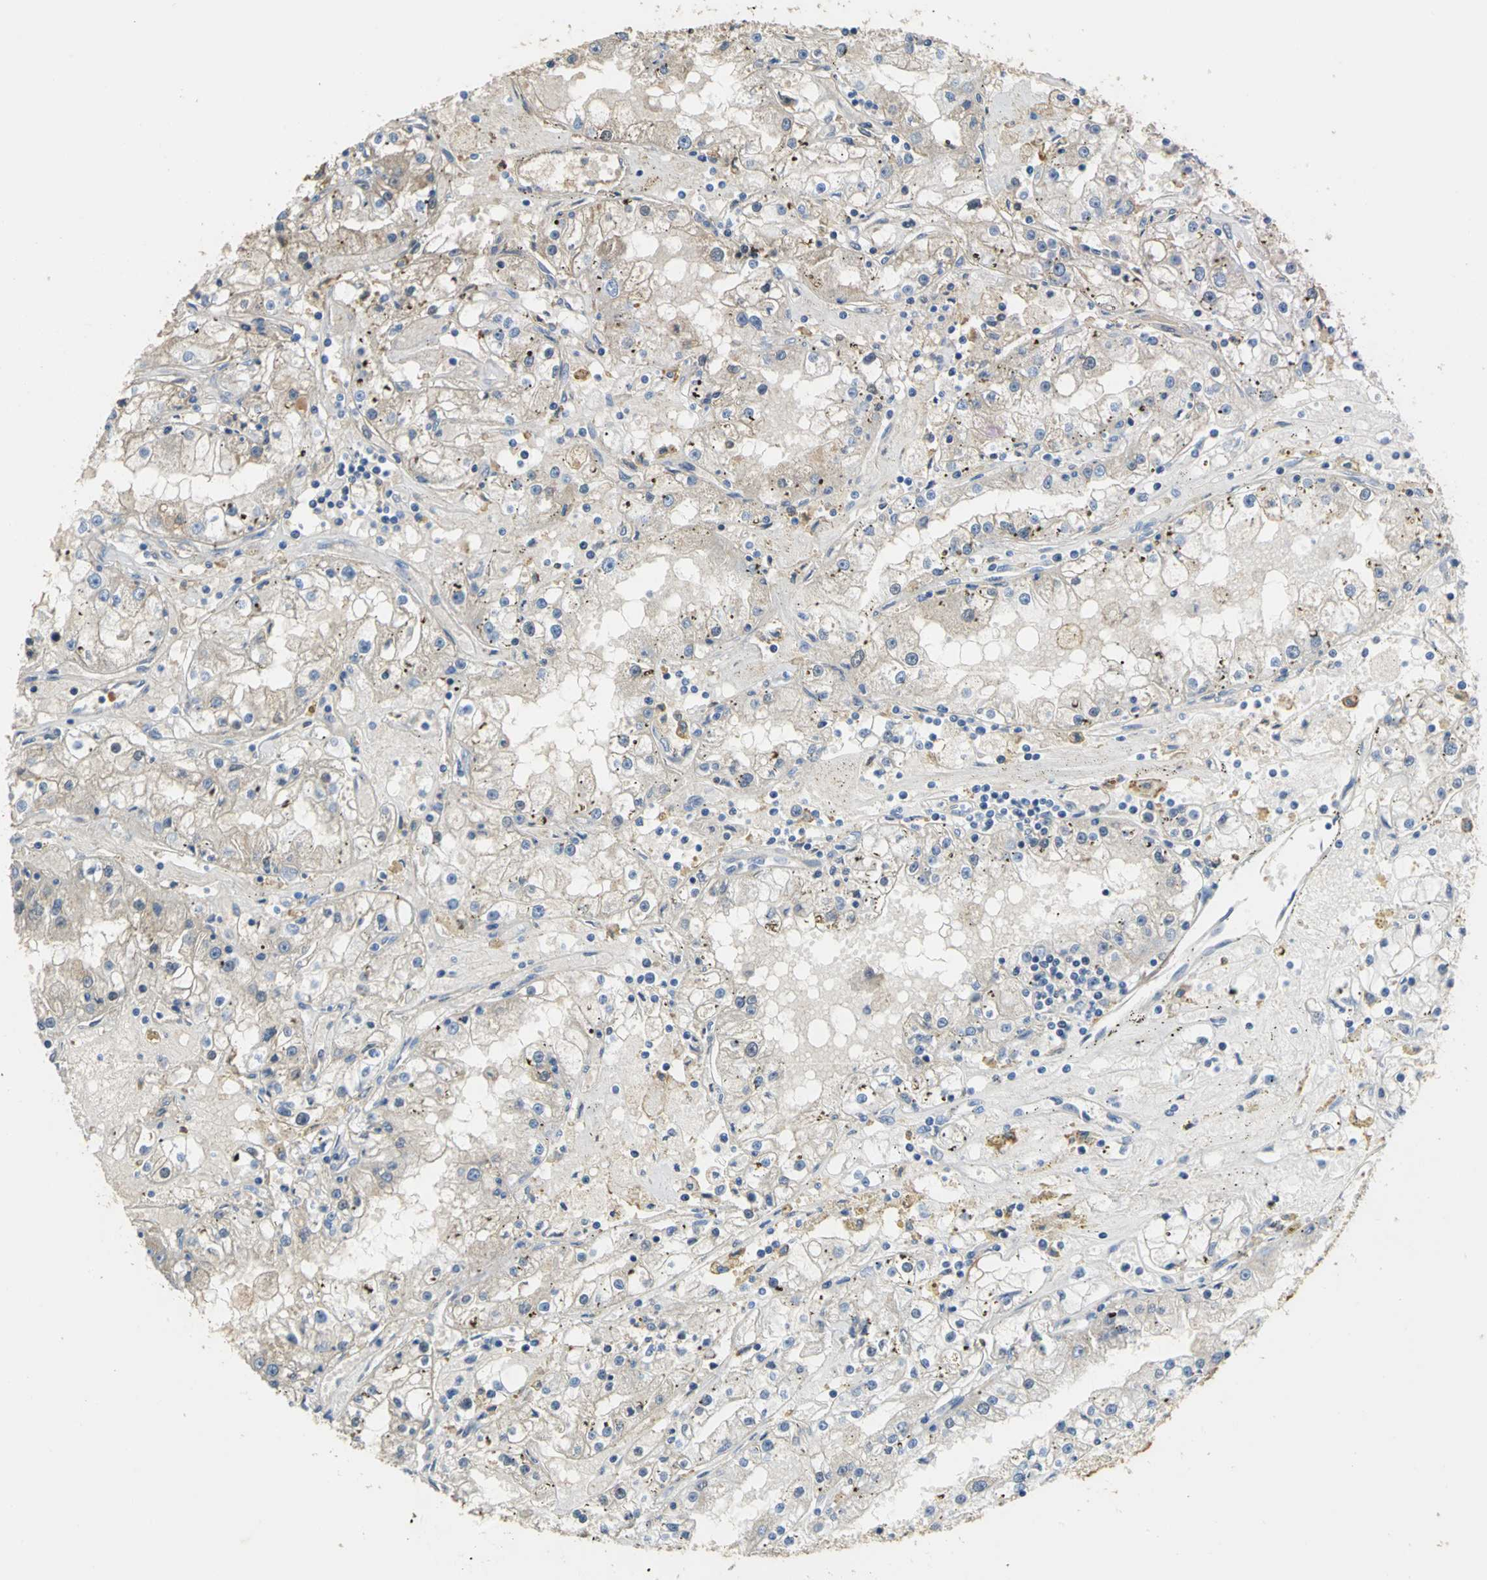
{"staining": {"intensity": "moderate", "quantity": "25%-75%", "location": "cytoplasmic/membranous"}, "tissue": "renal cancer", "cell_type": "Tumor cells", "image_type": "cancer", "snomed": [{"axis": "morphology", "description": "Adenocarcinoma, NOS"}, {"axis": "topography", "description": "Kidney"}], "caption": "High-power microscopy captured an immunohistochemistry micrograph of renal adenocarcinoma, revealing moderate cytoplasmic/membranous staining in approximately 25%-75% of tumor cells.", "gene": "GYG2", "patient": {"sex": "male", "age": 56}}